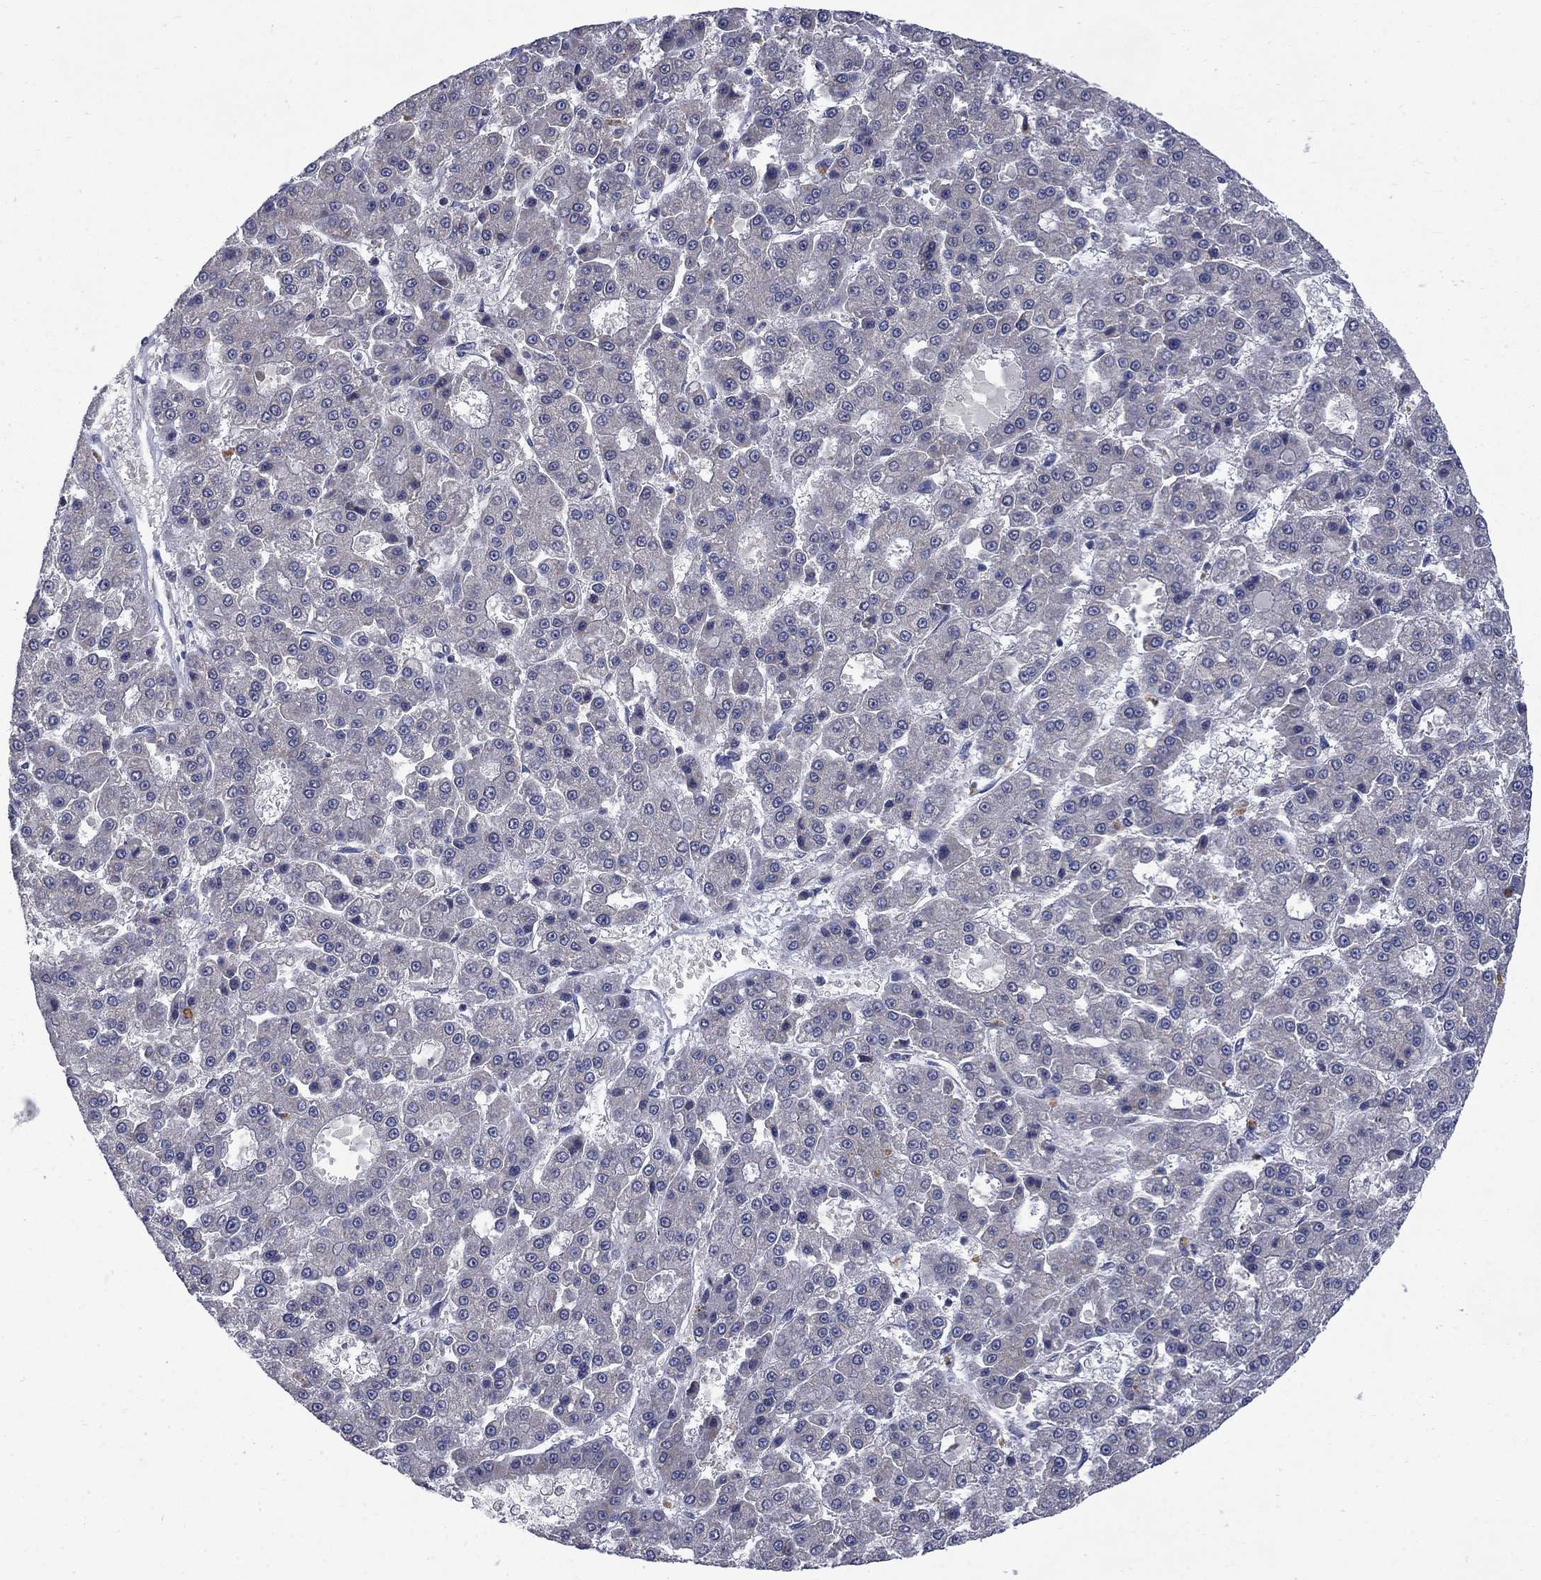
{"staining": {"intensity": "negative", "quantity": "none", "location": "none"}, "tissue": "liver cancer", "cell_type": "Tumor cells", "image_type": "cancer", "snomed": [{"axis": "morphology", "description": "Carcinoma, Hepatocellular, NOS"}, {"axis": "topography", "description": "Liver"}], "caption": "IHC image of neoplastic tissue: human liver hepatocellular carcinoma stained with DAB demonstrates no significant protein expression in tumor cells. (DAB (3,3'-diaminobenzidine) IHC with hematoxylin counter stain).", "gene": "HSPA12A", "patient": {"sex": "male", "age": 70}}